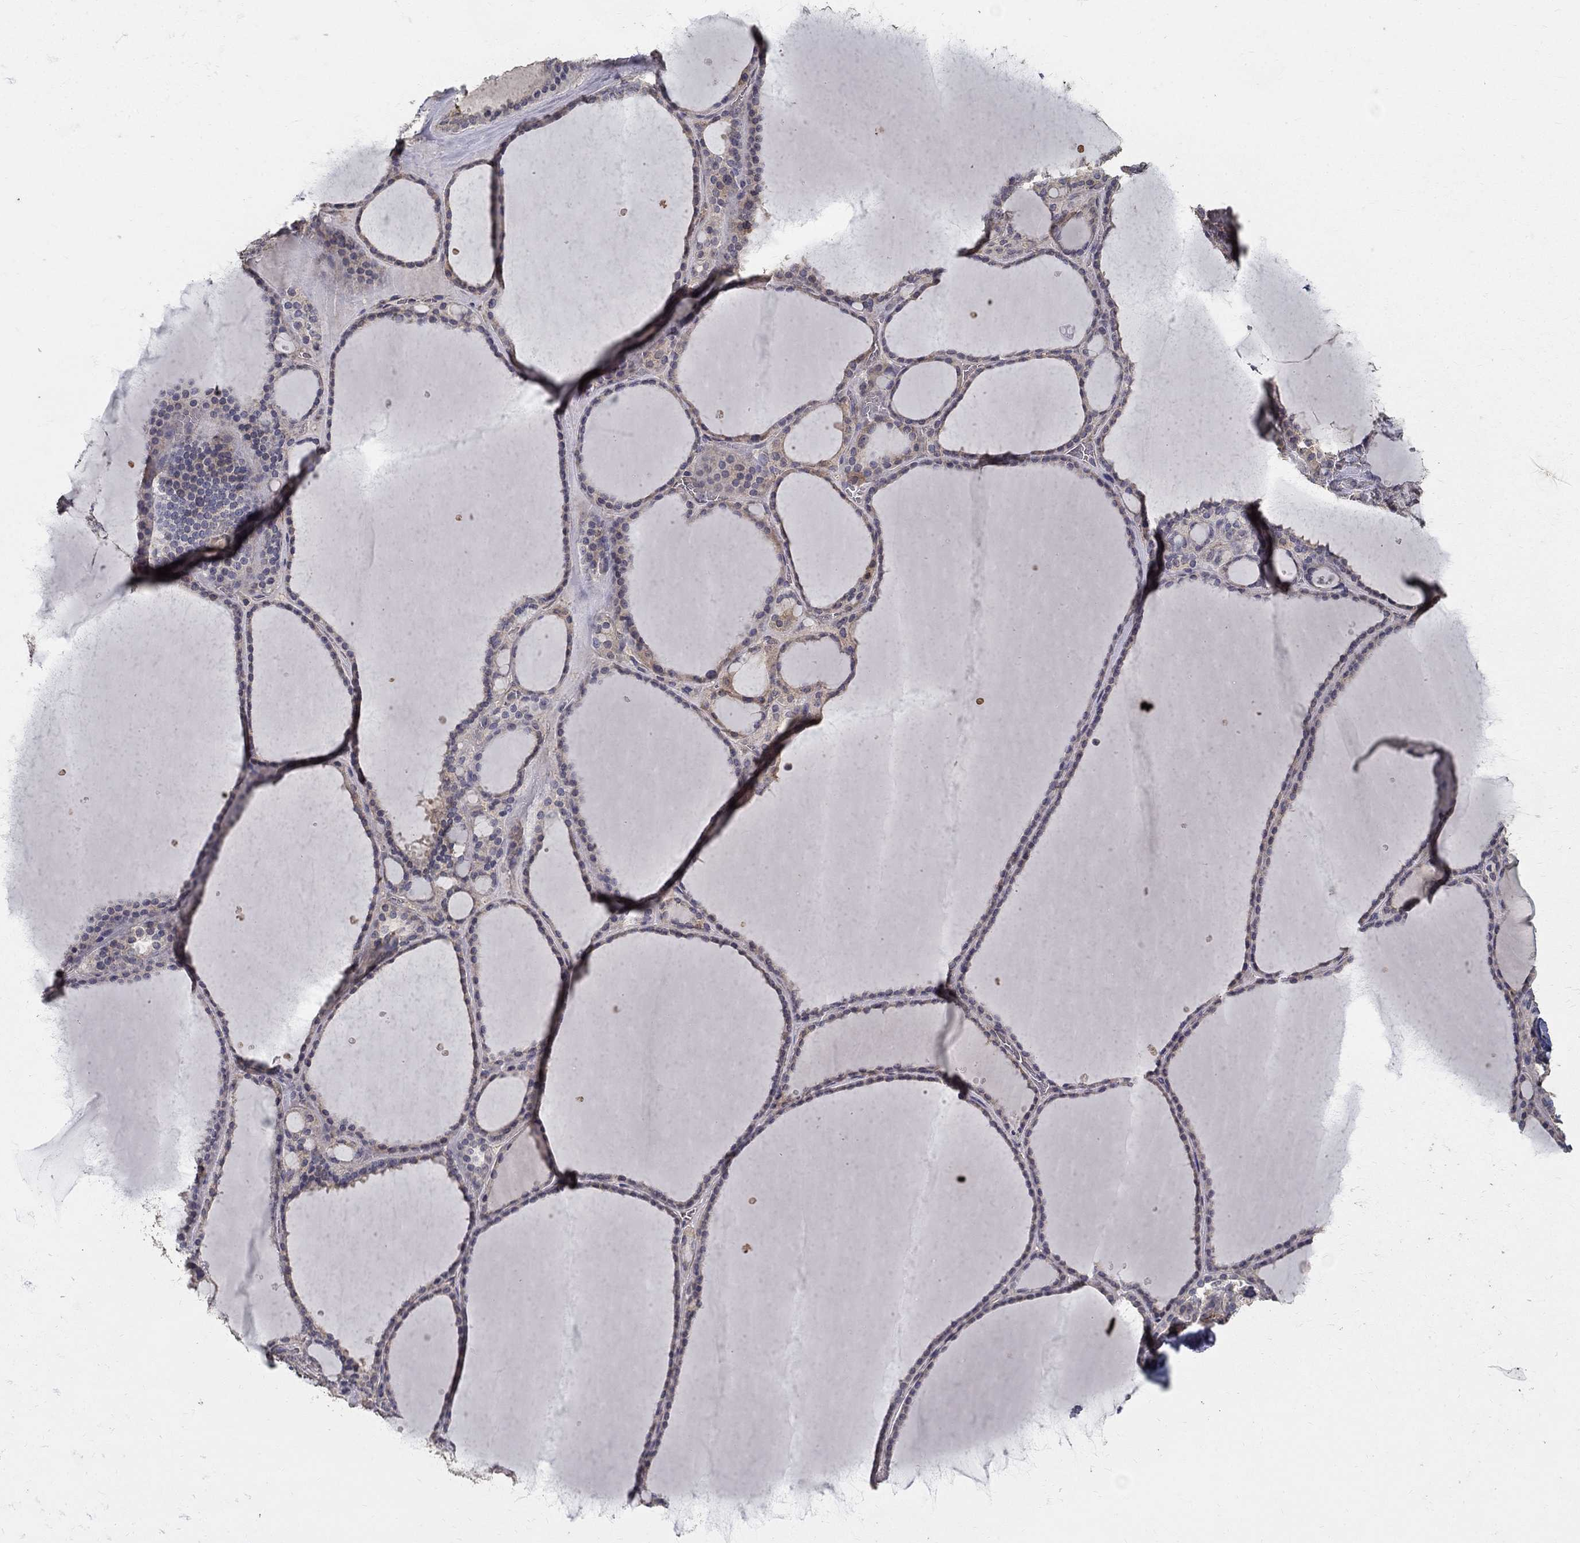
{"staining": {"intensity": "moderate", "quantity": "<25%", "location": "cytoplasmic/membranous"}, "tissue": "thyroid gland", "cell_type": "Glandular cells", "image_type": "normal", "snomed": [{"axis": "morphology", "description": "Normal tissue, NOS"}, {"axis": "topography", "description": "Thyroid gland"}], "caption": "Moderate cytoplasmic/membranous expression for a protein is seen in about <25% of glandular cells of normal thyroid gland using IHC.", "gene": "MPP2", "patient": {"sex": "male", "age": 63}}